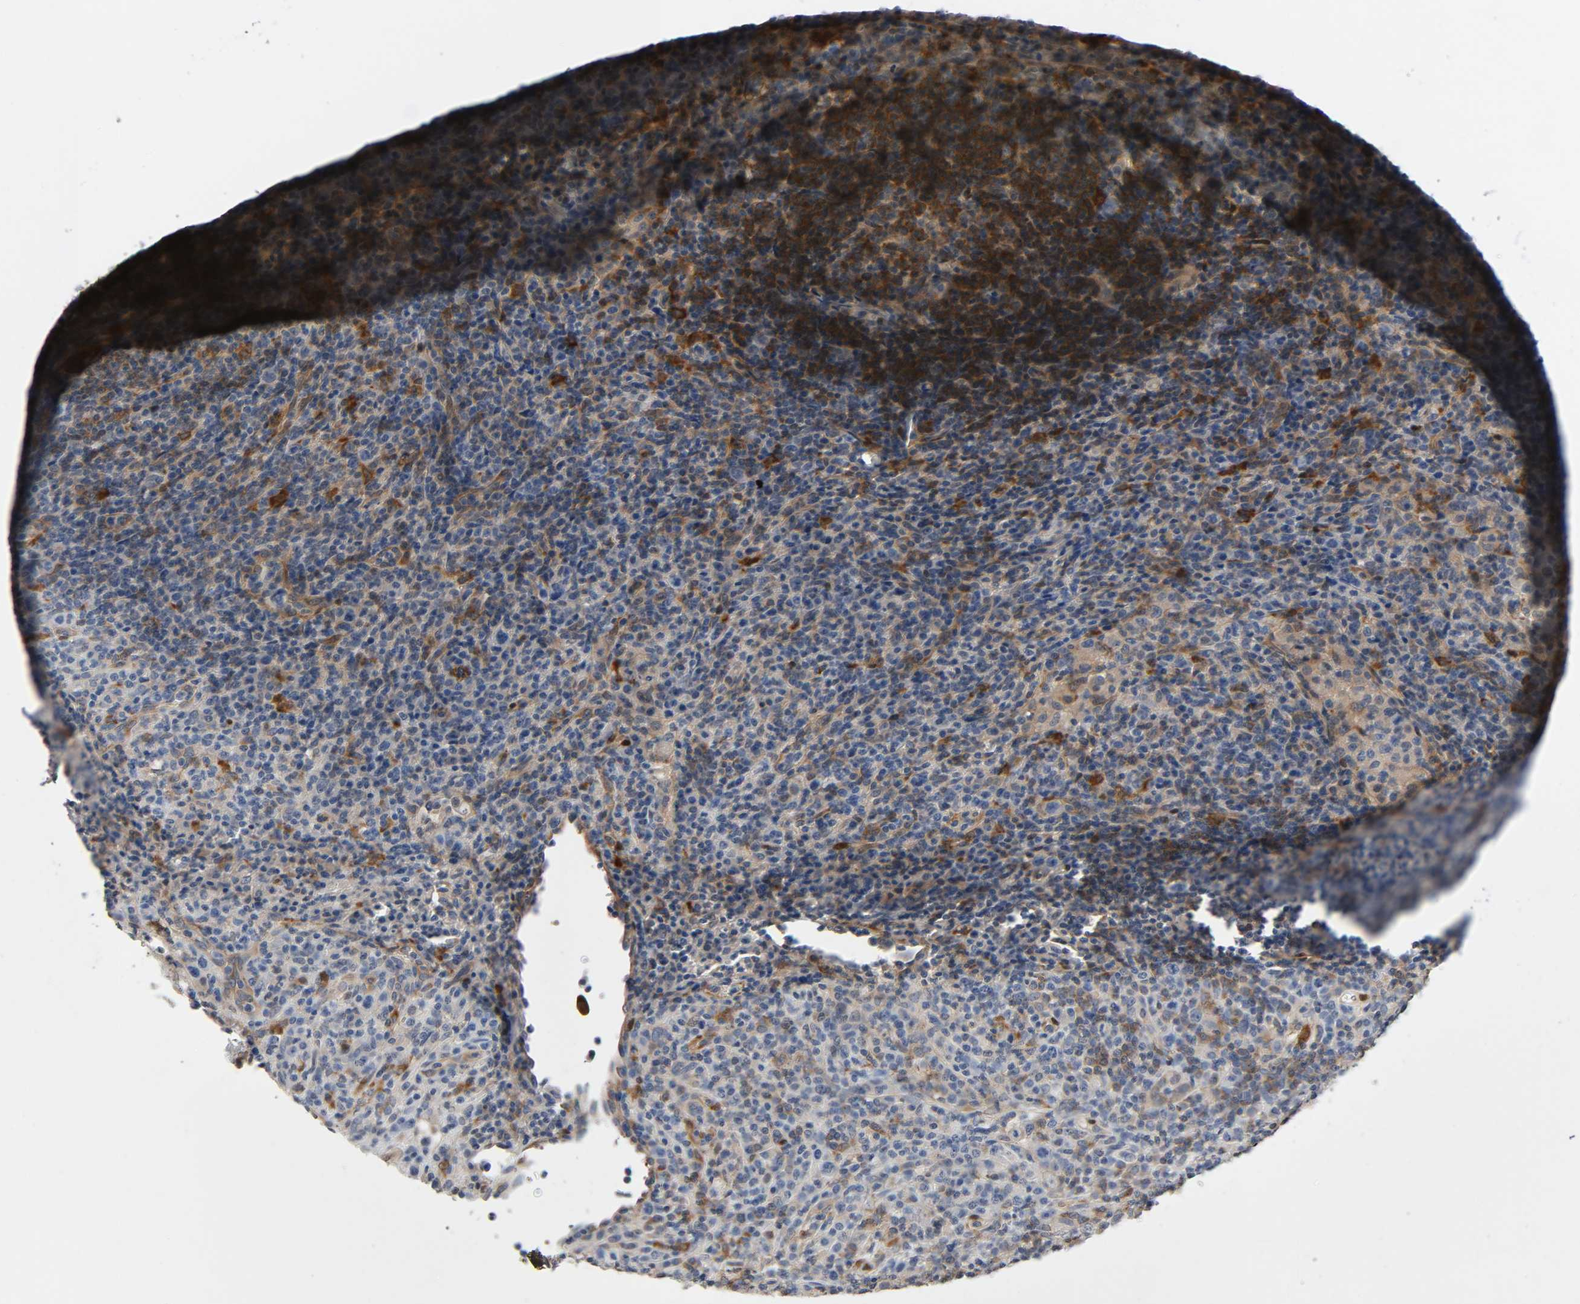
{"staining": {"intensity": "weak", "quantity": ">75%", "location": "cytoplasmic/membranous"}, "tissue": "lymphoma", "cell_type": "Tumor cells", "image_type": "cancer", "snomed": [{"axis": "morphology", "description": "Hodgkin's disease, NOS"}, {"axis": "topography", "description": "Lymph node"}], "caption": "DAB immunohistochemical staining of lymphoma displays weak cytoplasmic/membranous protein positivity in about >75% of tumor cells. The protein is shown in brown color, while the nuclei are stained blue.", "gene": "PTK2", "patient": {"sex": "male", "age": 65}}